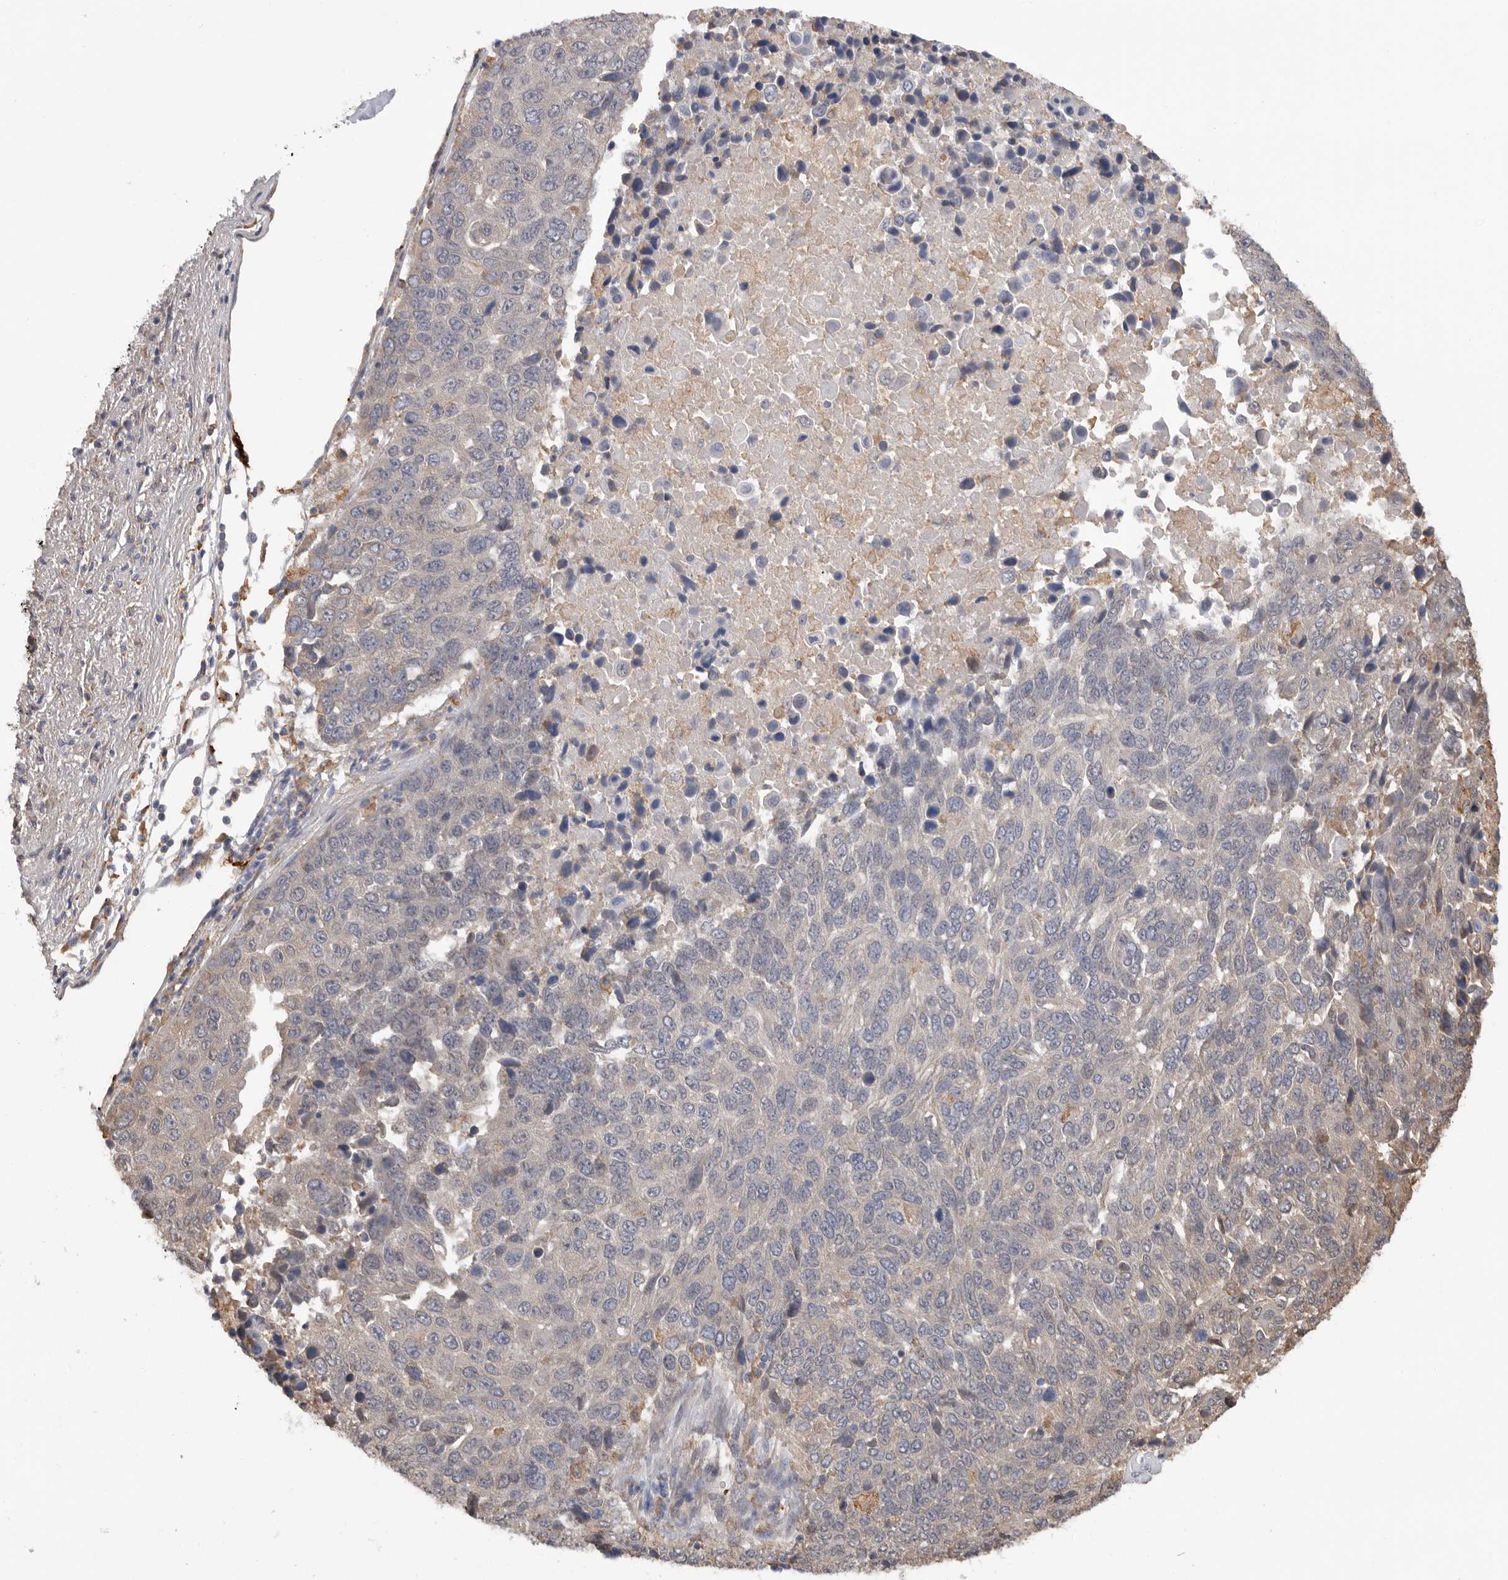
{"staining": {"intensity": "negative", "quantity": "none", "location": "none"}, "tissue": "lung cancer", "cell_type": "Tumor cells", "image_type": "cancer", "snomed": [{"axis": "morphology", "description": "Squamous cell carcinoma, NOS"}, {"axis": "topography", "description": "Lung"}], "caption": "Tumor cells show no significant staining in squamous cell carcinoma (lung). Brightfield microscopy of immunohistochemistry (IHC) stained with DAB (brown) and hematoxylin (blue), captured at high magnification.", "gene": "CDC42BPB", "patient": {"sex": "male", "age": 66}}